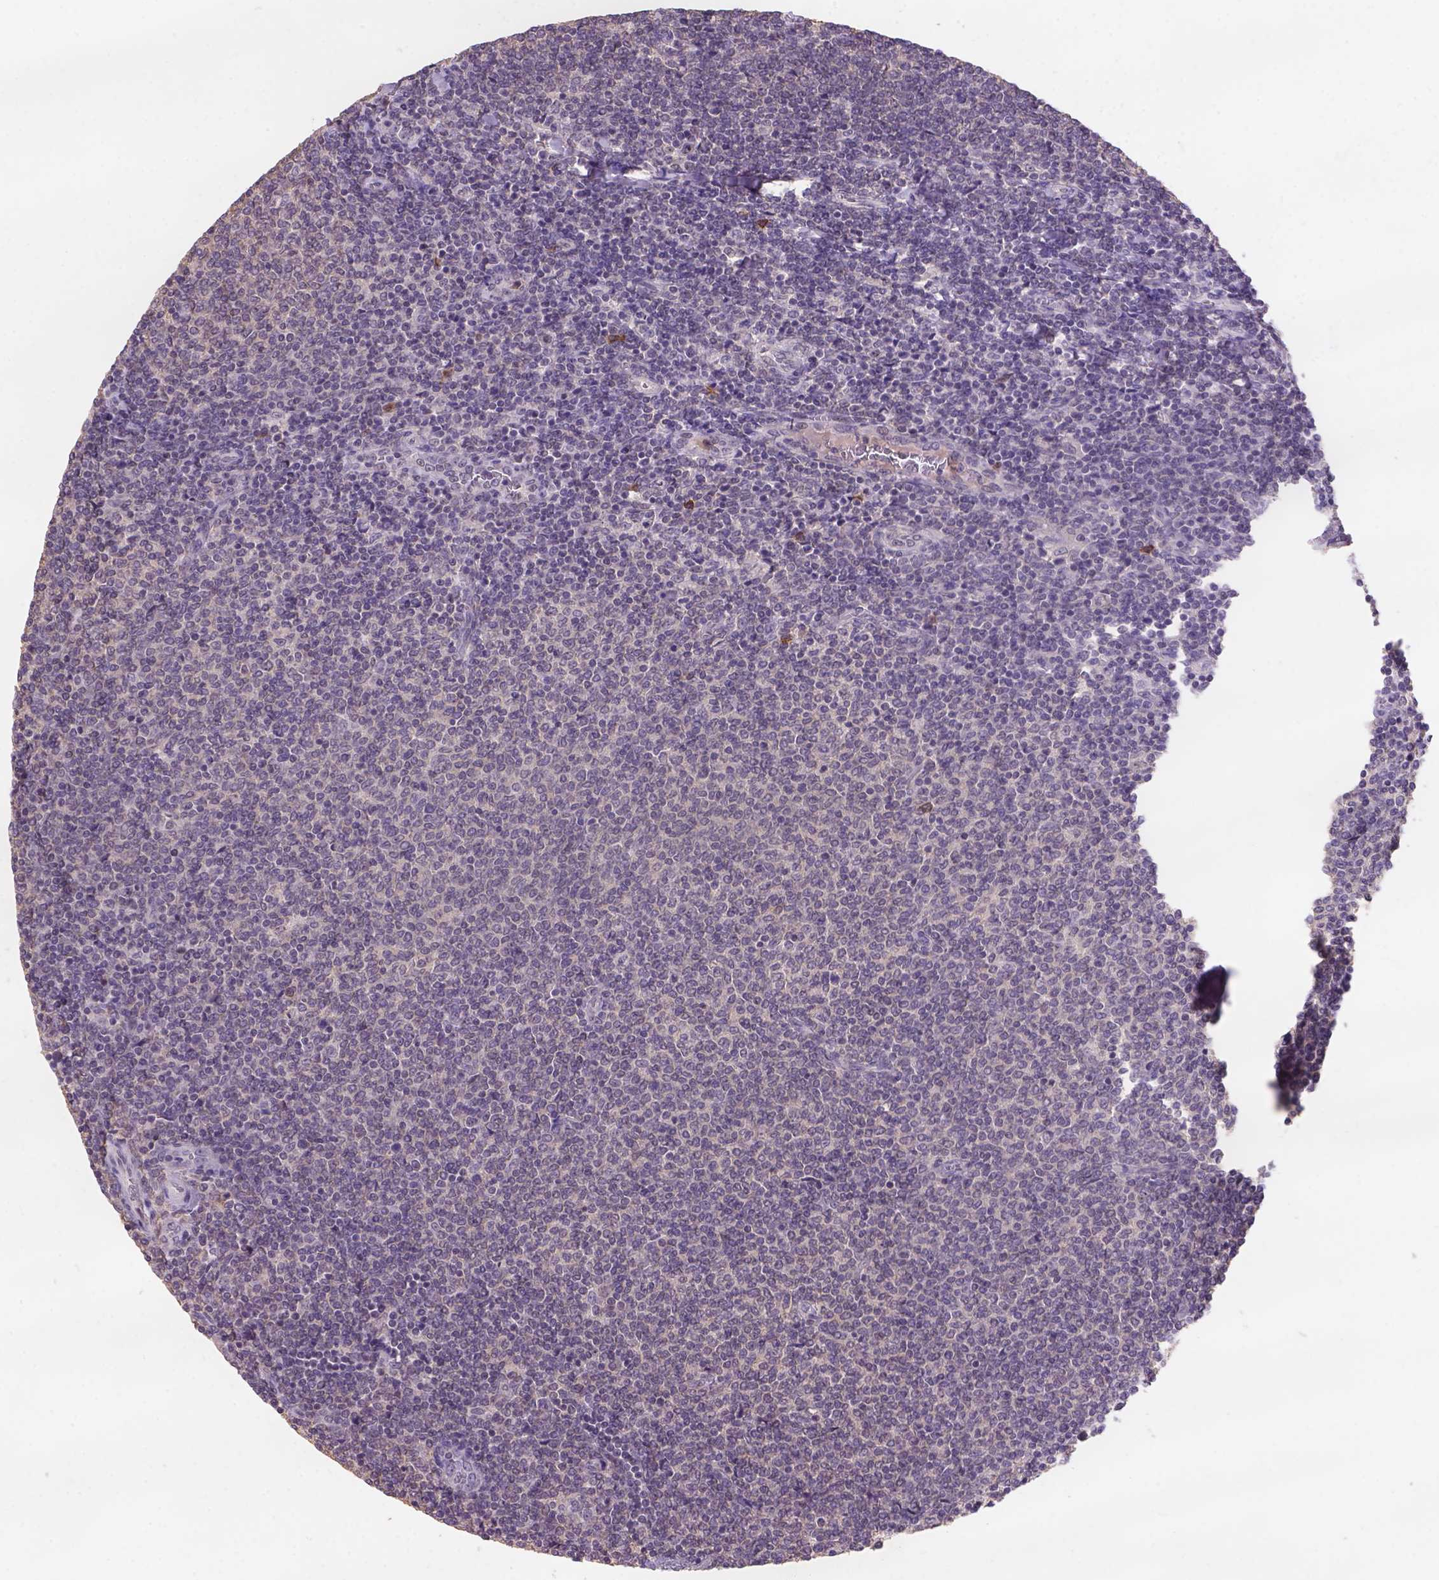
{"staining": {"intensity": "weak", "quantity": "25%-75%", "location": "cytoplasmic/membranous,nuclear"}, "tissue": "lymphoma", "cell_type": "Tumor cells", "image_type": "cancer", "snomed": [{"axis": "morphology", "description": "Malignant lymphoma, non-Hodgkin's type, Low grade"}, {"axis": "topography", "description": "Lymph node"}], "caption": "Human lymphoma stained with a brown dye demonstrates weak cytoplasmic/membranous and nuclear positive positivity in about 25%-75% of tumor cells.", "gene": "SCML4", "patient": {"sex": "male", "age": 52}}